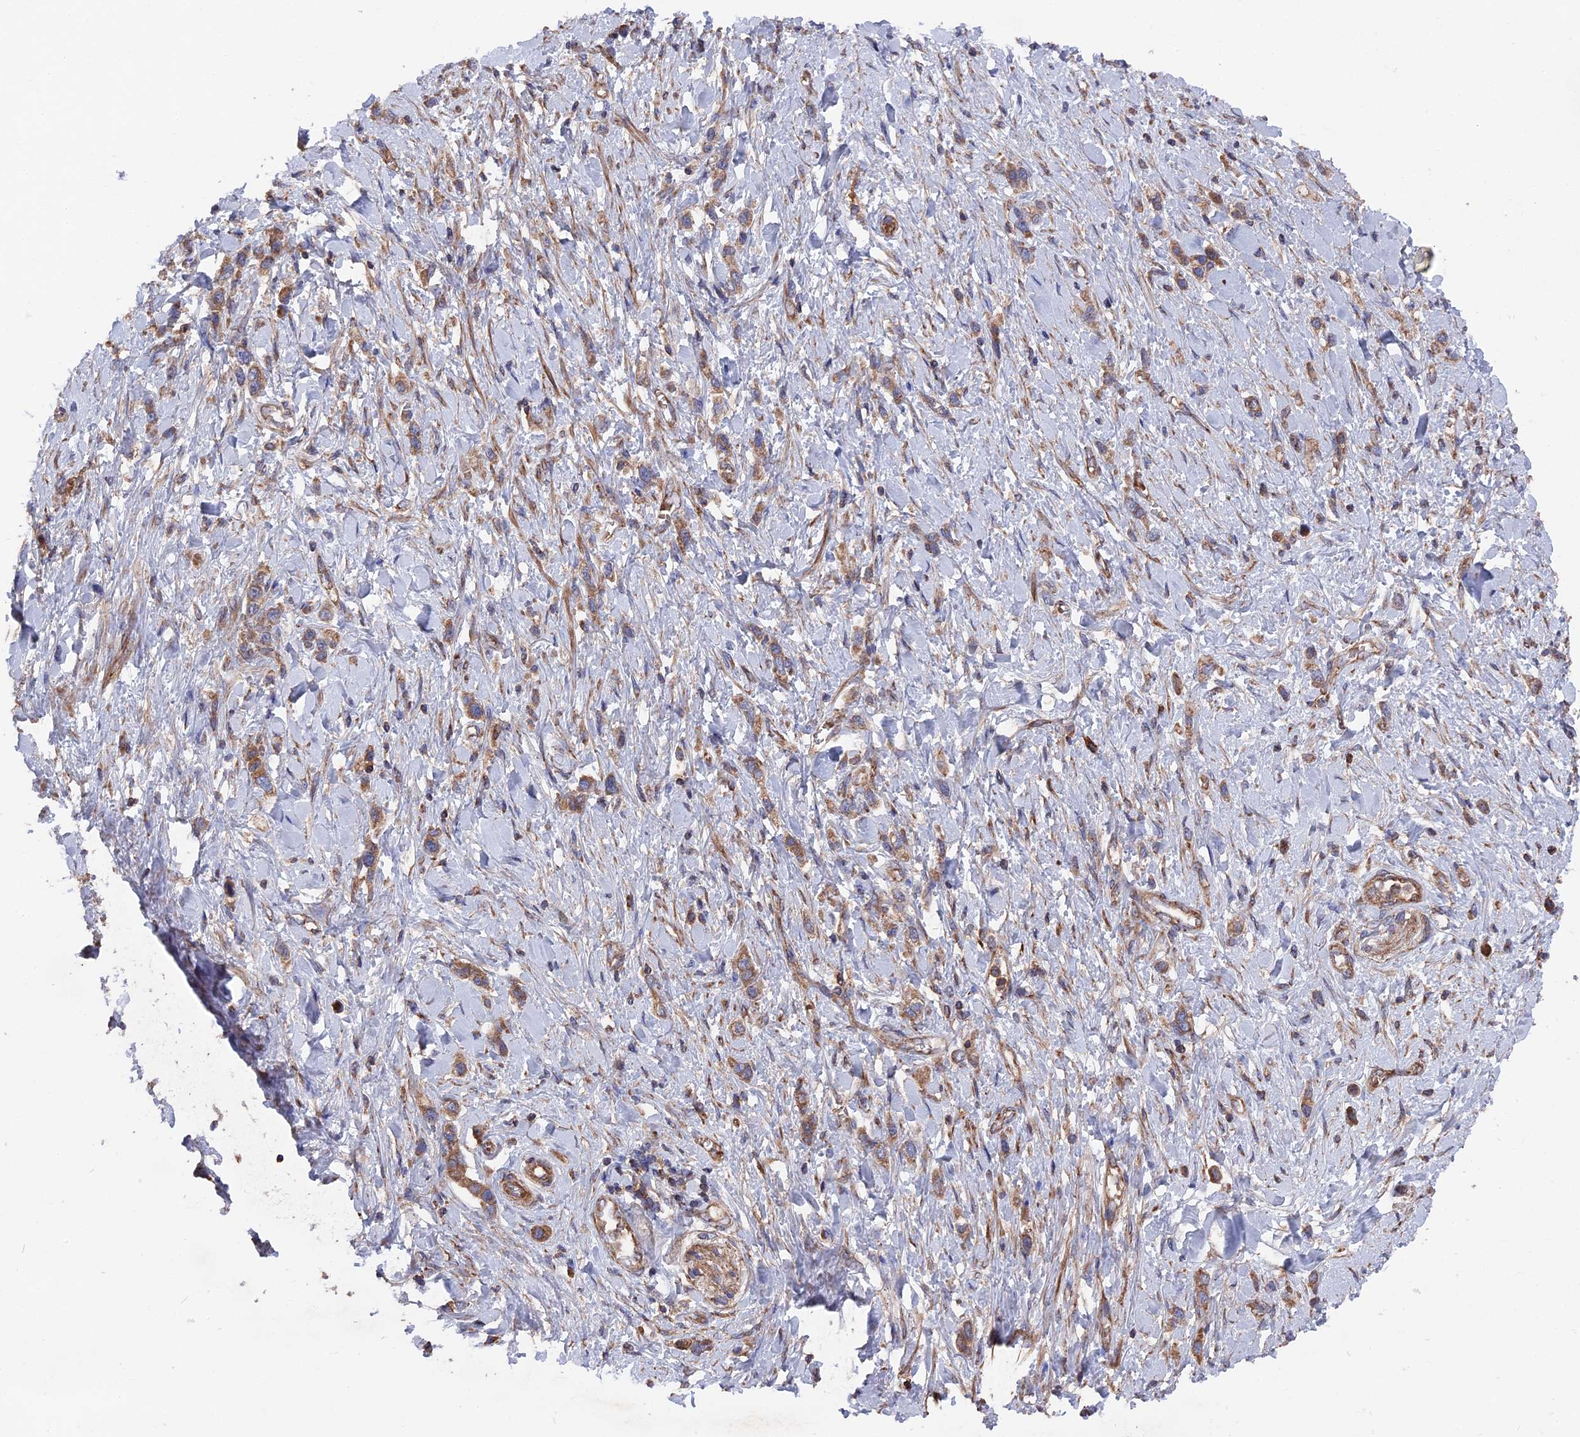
{"staining": {"intensity": "moderate", "quantity": ">75%", "location": "cytoplasmic/membranous"}, "tissue": "stomach cancer", "cell_type": "Tumor cells", "image_type": "cancer", "snomed": [{"axis": "morphology", "description": "Normal tissue, NOS"}, {"axis": "morphology", "description": "Adenocarcinoma, NOS"}, {"axis": "topography", "description": "Stomach, upper"}, {"axis": "topography", "description": "Stomach"}], "caption": "A medium amount of moderate cytoplasmic/membranous staining is seen in about >75% of tumor cells in stomach cancer tissue.", "gene": "TELO2", "patient": {"sex": "female", "age": 65}}